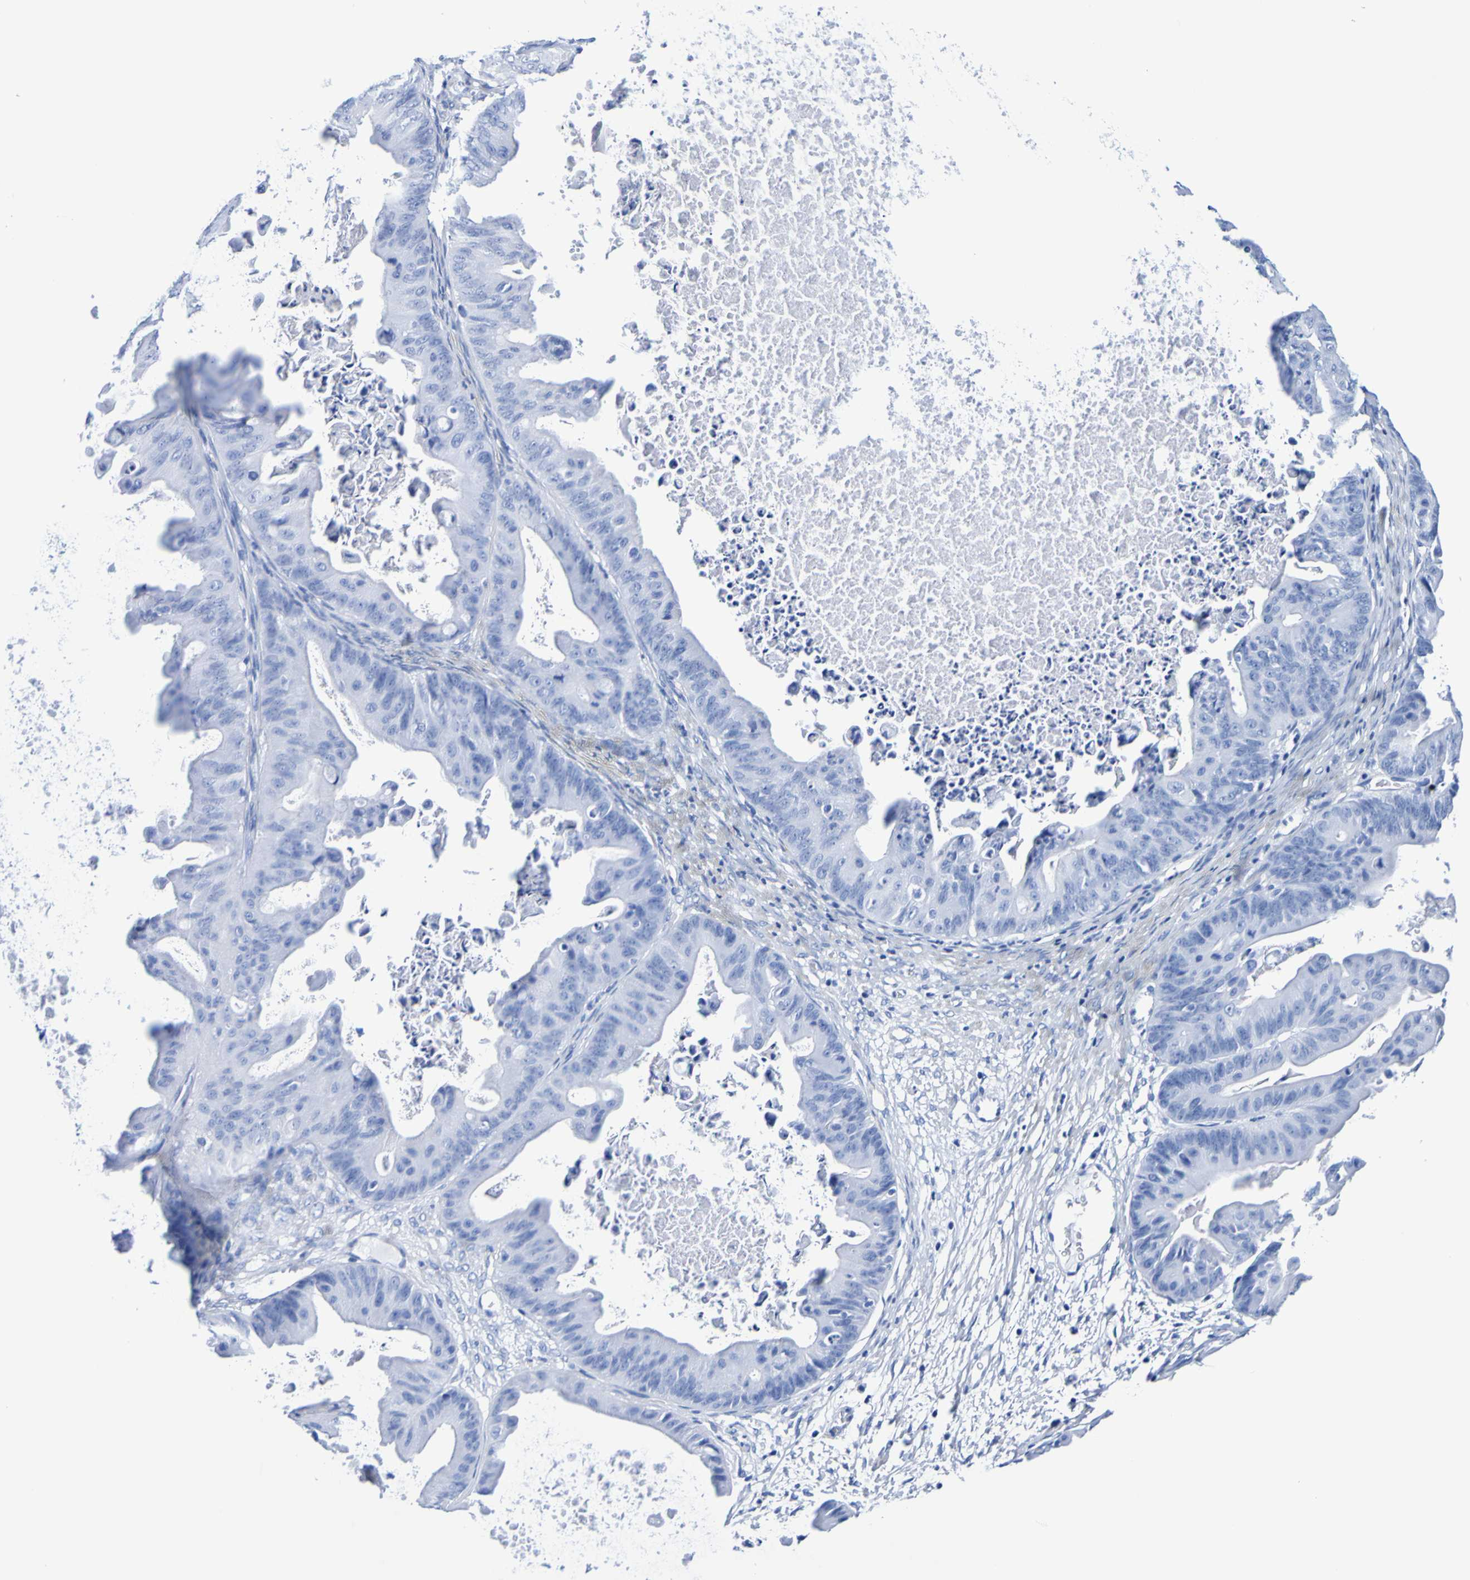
{"staining": {"intensity": "negative", "quantity": "none", "location": "none"}, "tissue": "ovarian cancer", "cell_type": "Tumor cells", "image_type": "cancer", "snomed": [{"axis": "morphology", "description": "Cystadenocarcinoma, mucinous, NOS"}, {"axis": "topography", "description": "Ovary"}], "caption": "There is no significant staining in tumor cells of mucinous cystadenocarcinoma (ovarian).", "gene": "DPEP1", "patient": {"sex": "female", "age": 37}}